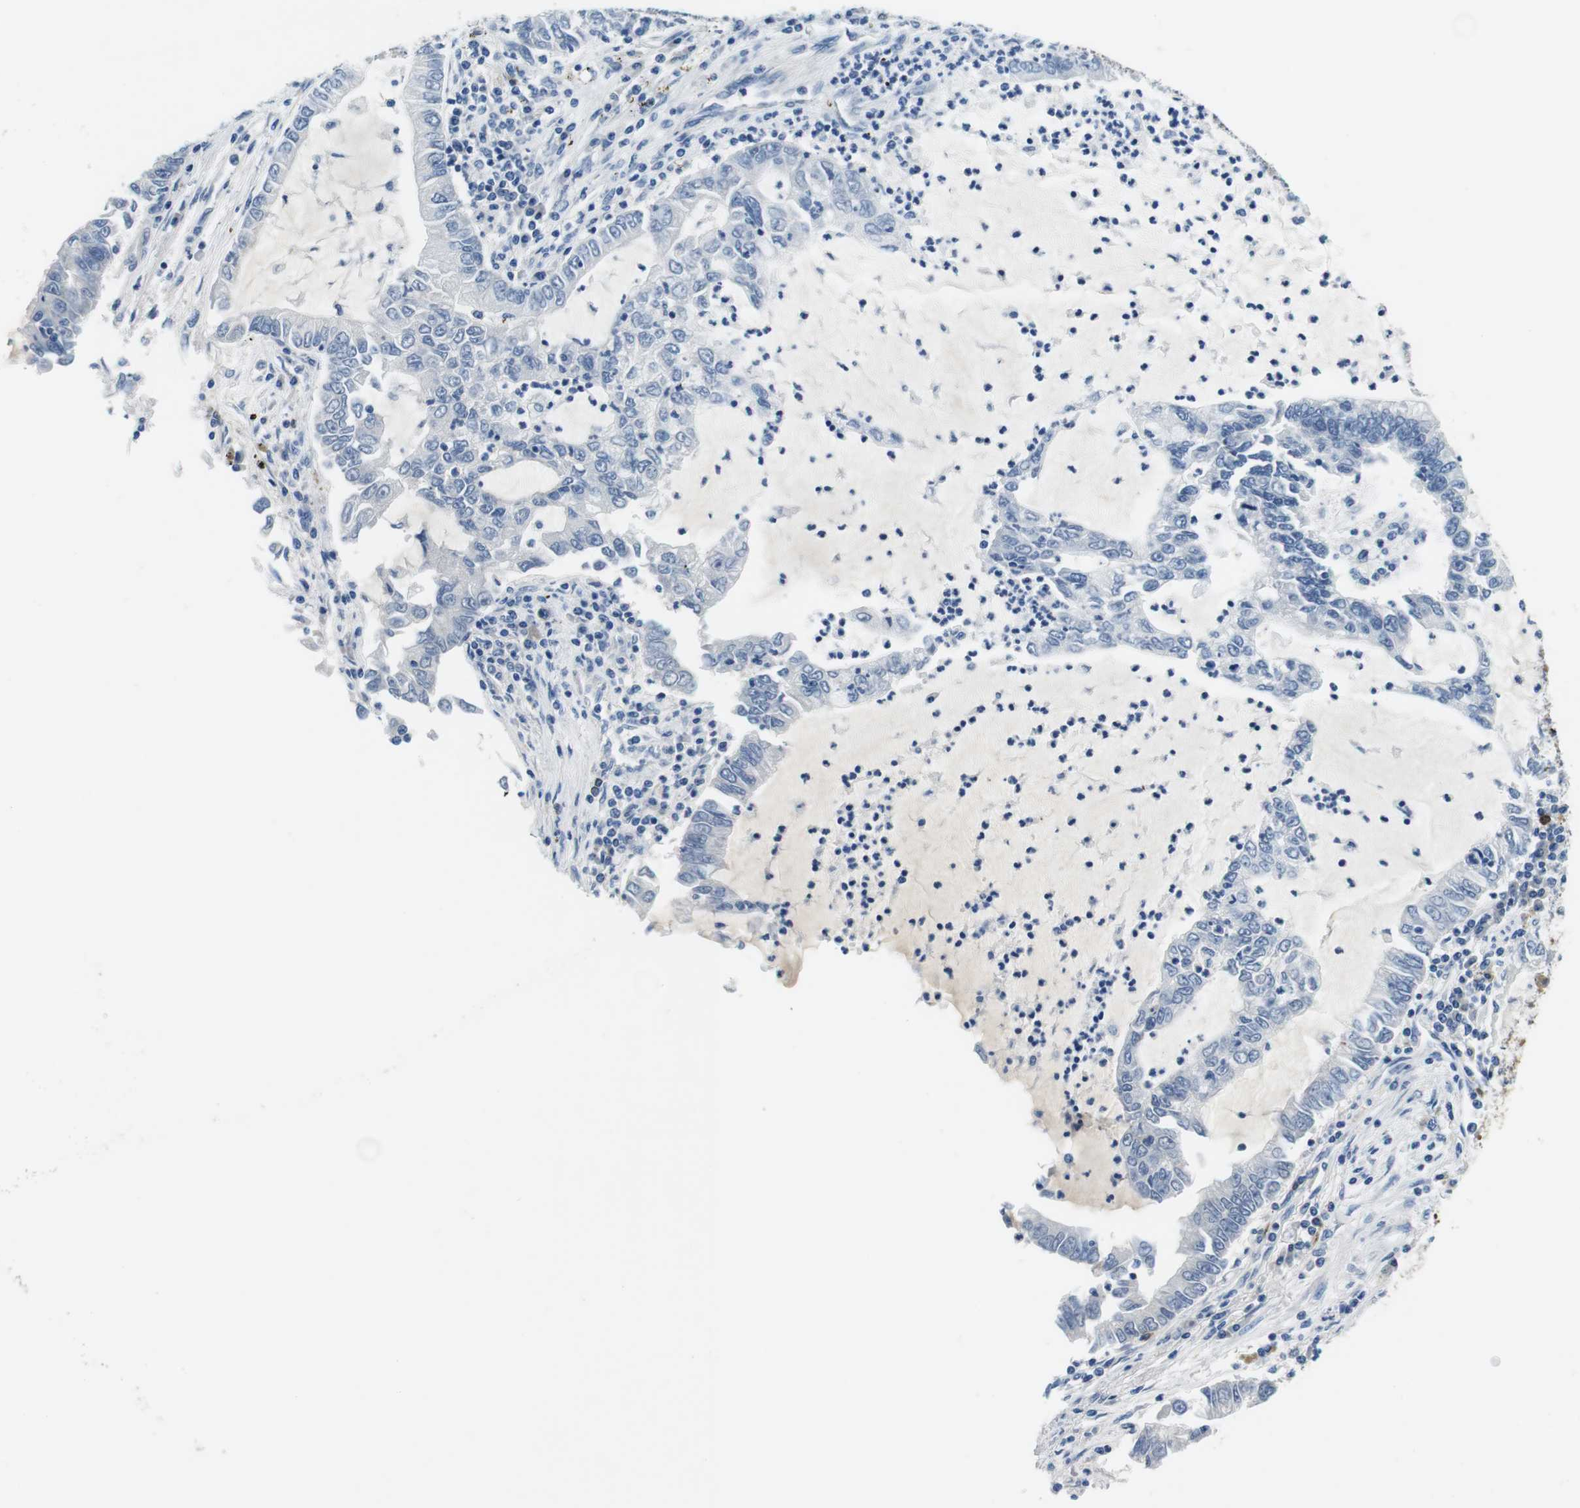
{"staining": {"intensity": "negative", "quantity": "none", "location": "none"}, "tissue": "lung cancer", "cell_type": "Tumor cells", "image_type": "cancer", "snomed": [{"axis": "morphology", "description": "Adenocarcinoma, NOS"}, {"axis": "topography", "description": "Lung"}], "caption": "Immunohistochemistry (IHC) of lung adenocarcinoma demonstrates no expression in tumor cells.", "gene": "IGHD", "patient": {"sex": "female", "age": 51}}